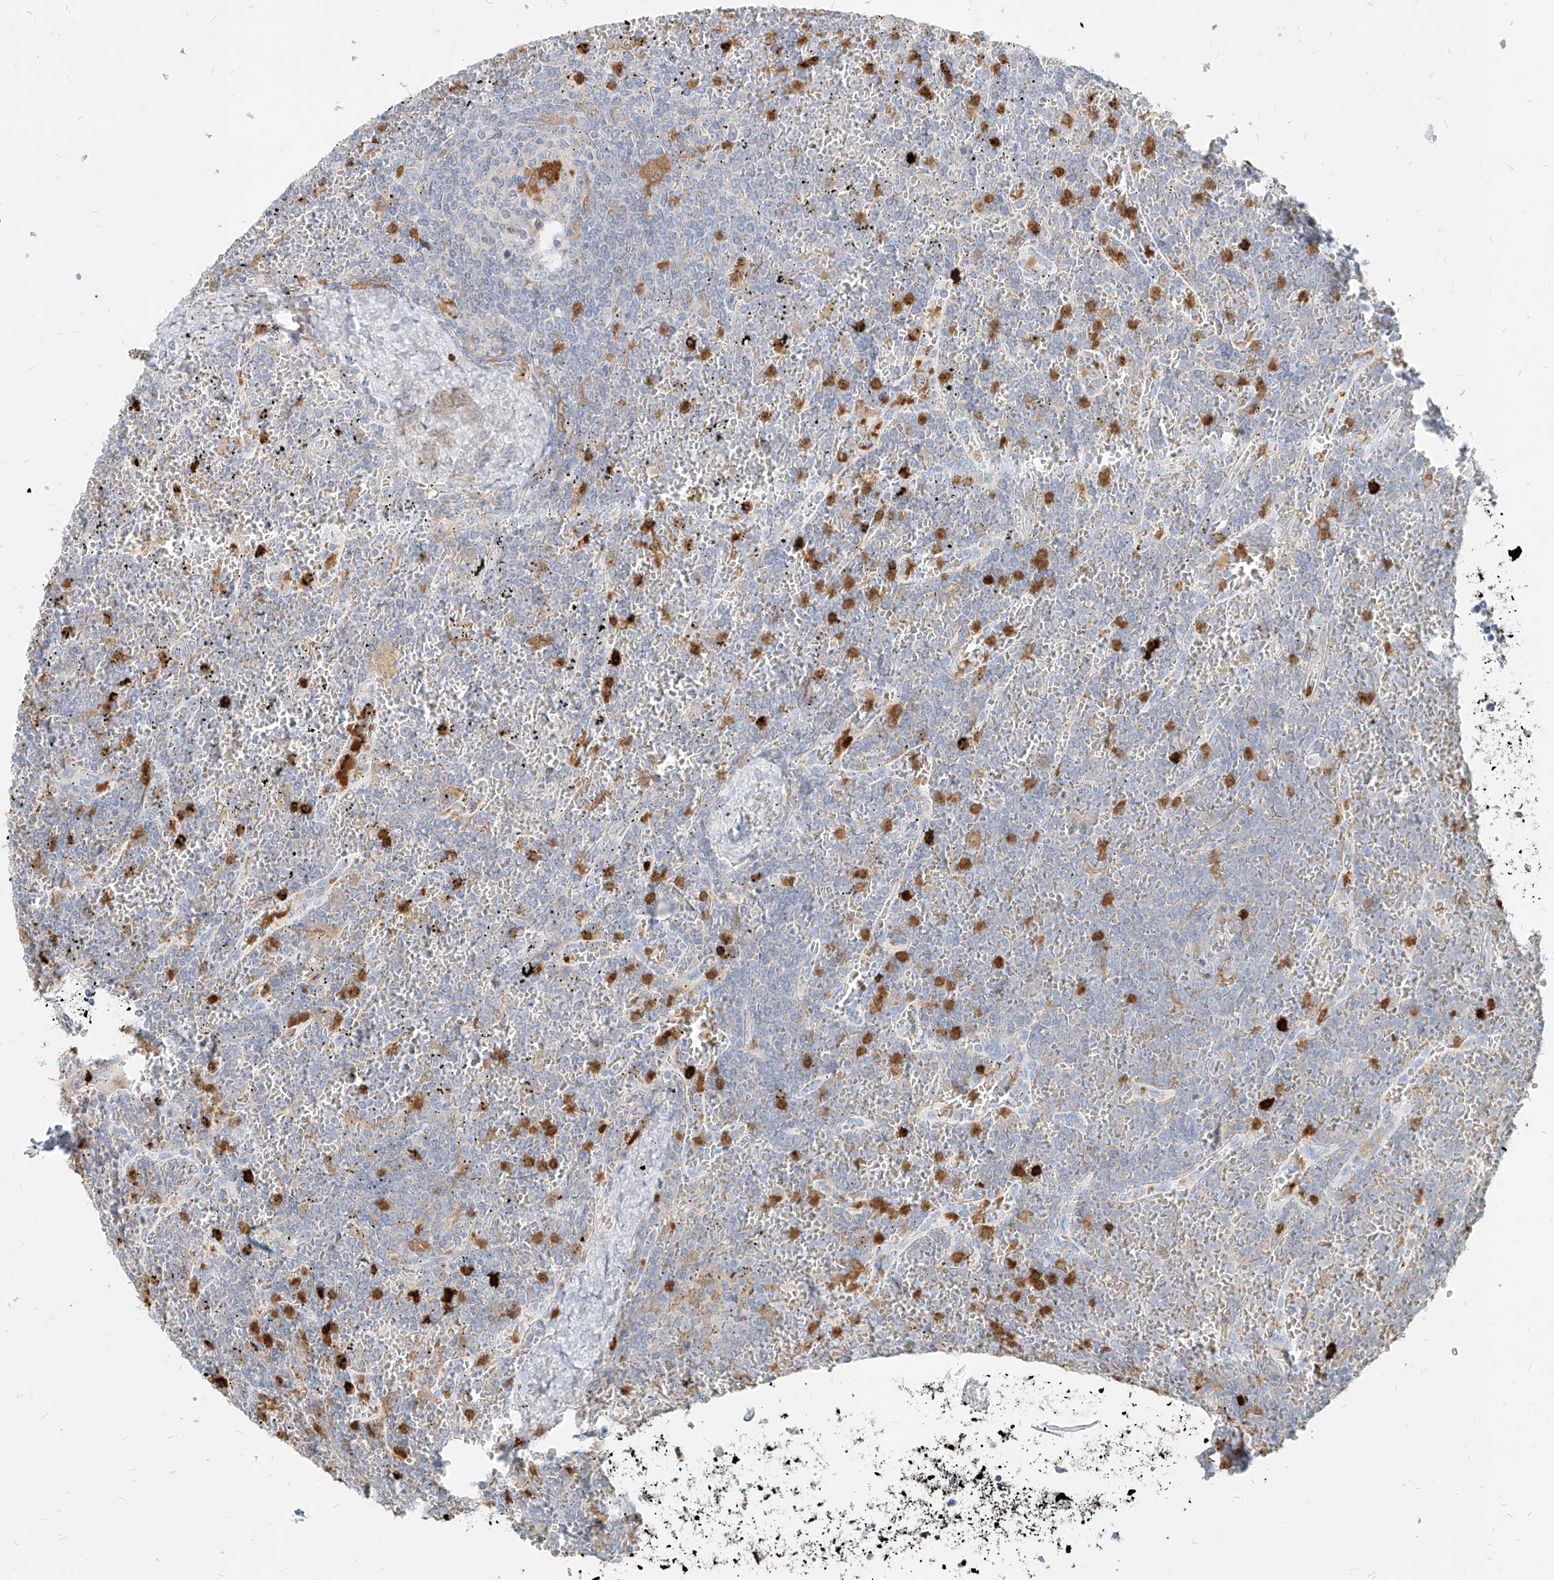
{"staining": {"intensity": "negative", "quantity": "none", "location": "none"}, "tissue": "lymphoma", "cell_type": "Tumor cells", "image_type": "cancer", "snomed": [{"axis": "morphology", "description": "Malignant lymphoma, non-Hodgkin's type, Low grade"}, {"axis": "topography", "description": "Spleen"}], "caption": "DAB immunohistochemical staining of human lymphoma demonstrates no significant expression in tumor cells.", "gene": "PGD", "patient": {"sex": "female", "age": 19}}